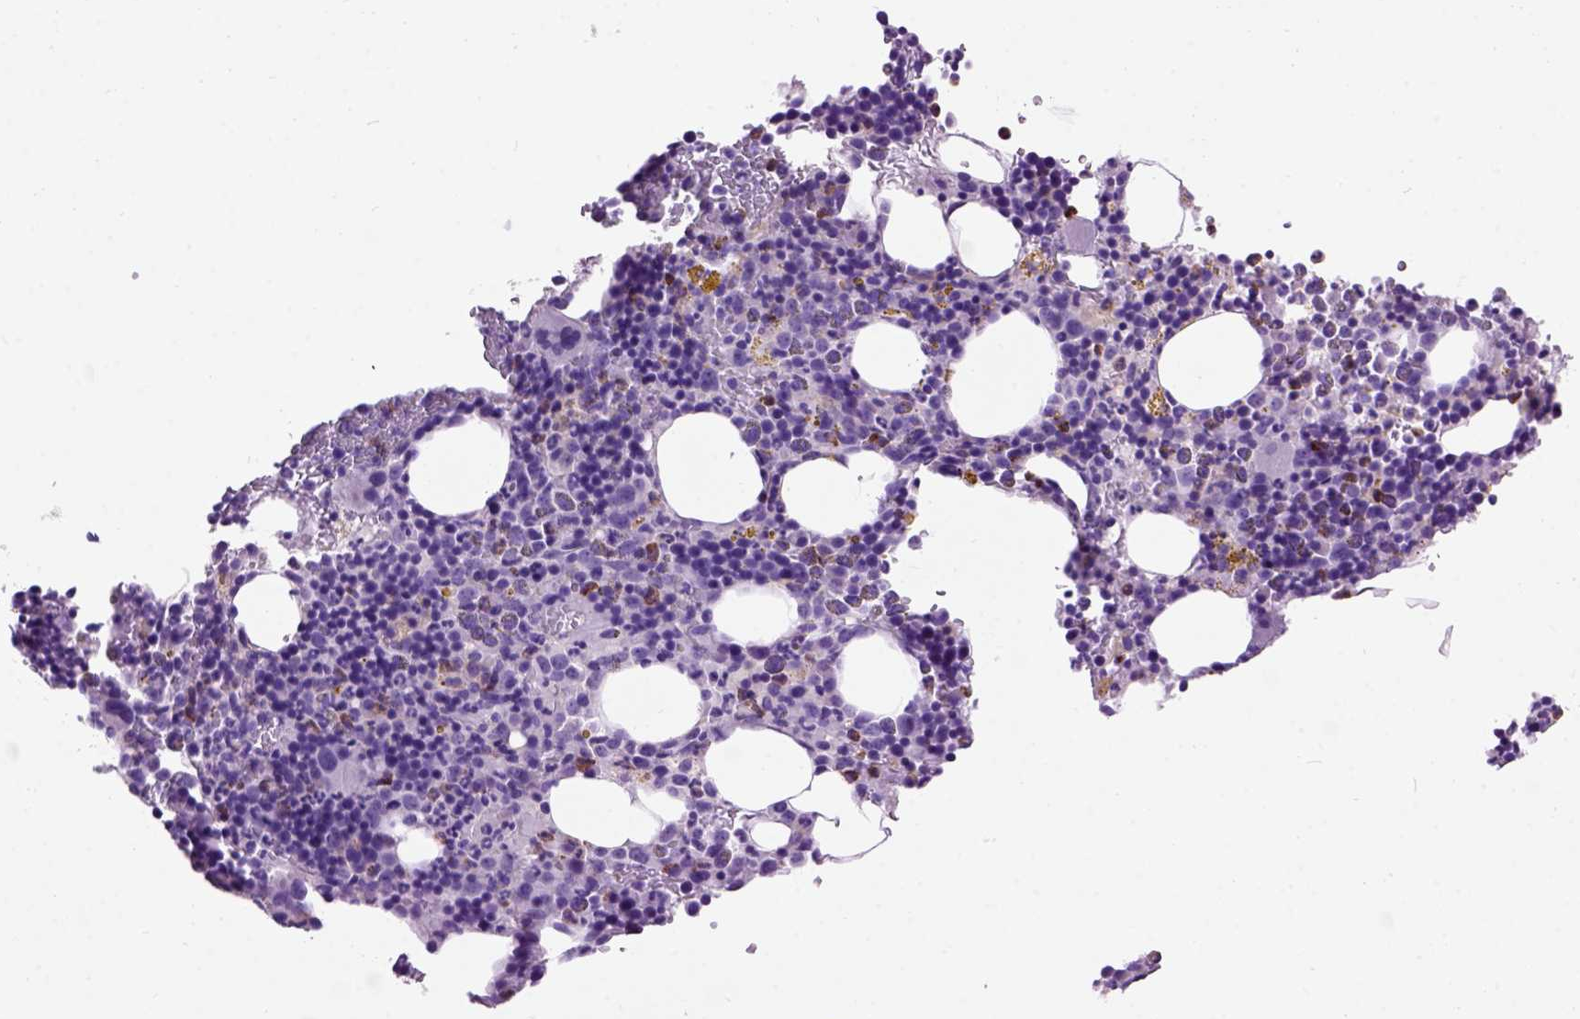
{"staining": {"intensity": "strong", "quantity": "<25%", "location": "cytoplasmic/membranous"}, "tissue": "bone marrow", "cell_type": "Hematopoietic cells", "image_type": "normal", "snomed": [{"axis": "morphology", "description": "Normal tissue, NOS"}, {"axis": "topography", "description": "Bone marrow"}], "caption": "High-magnification brightfield microscopy of unremarkable bone marrow stained with DAB (3,3'-diaminobenzidine) (brown) and counterstained with hematoxylin (blue). hematopoietic cells exhibit strong cytoplasmic/membranous expression is present in approximately<25% of cells.", "gene": "MAPT", "patient": {"sex": "male", "age": 63}}